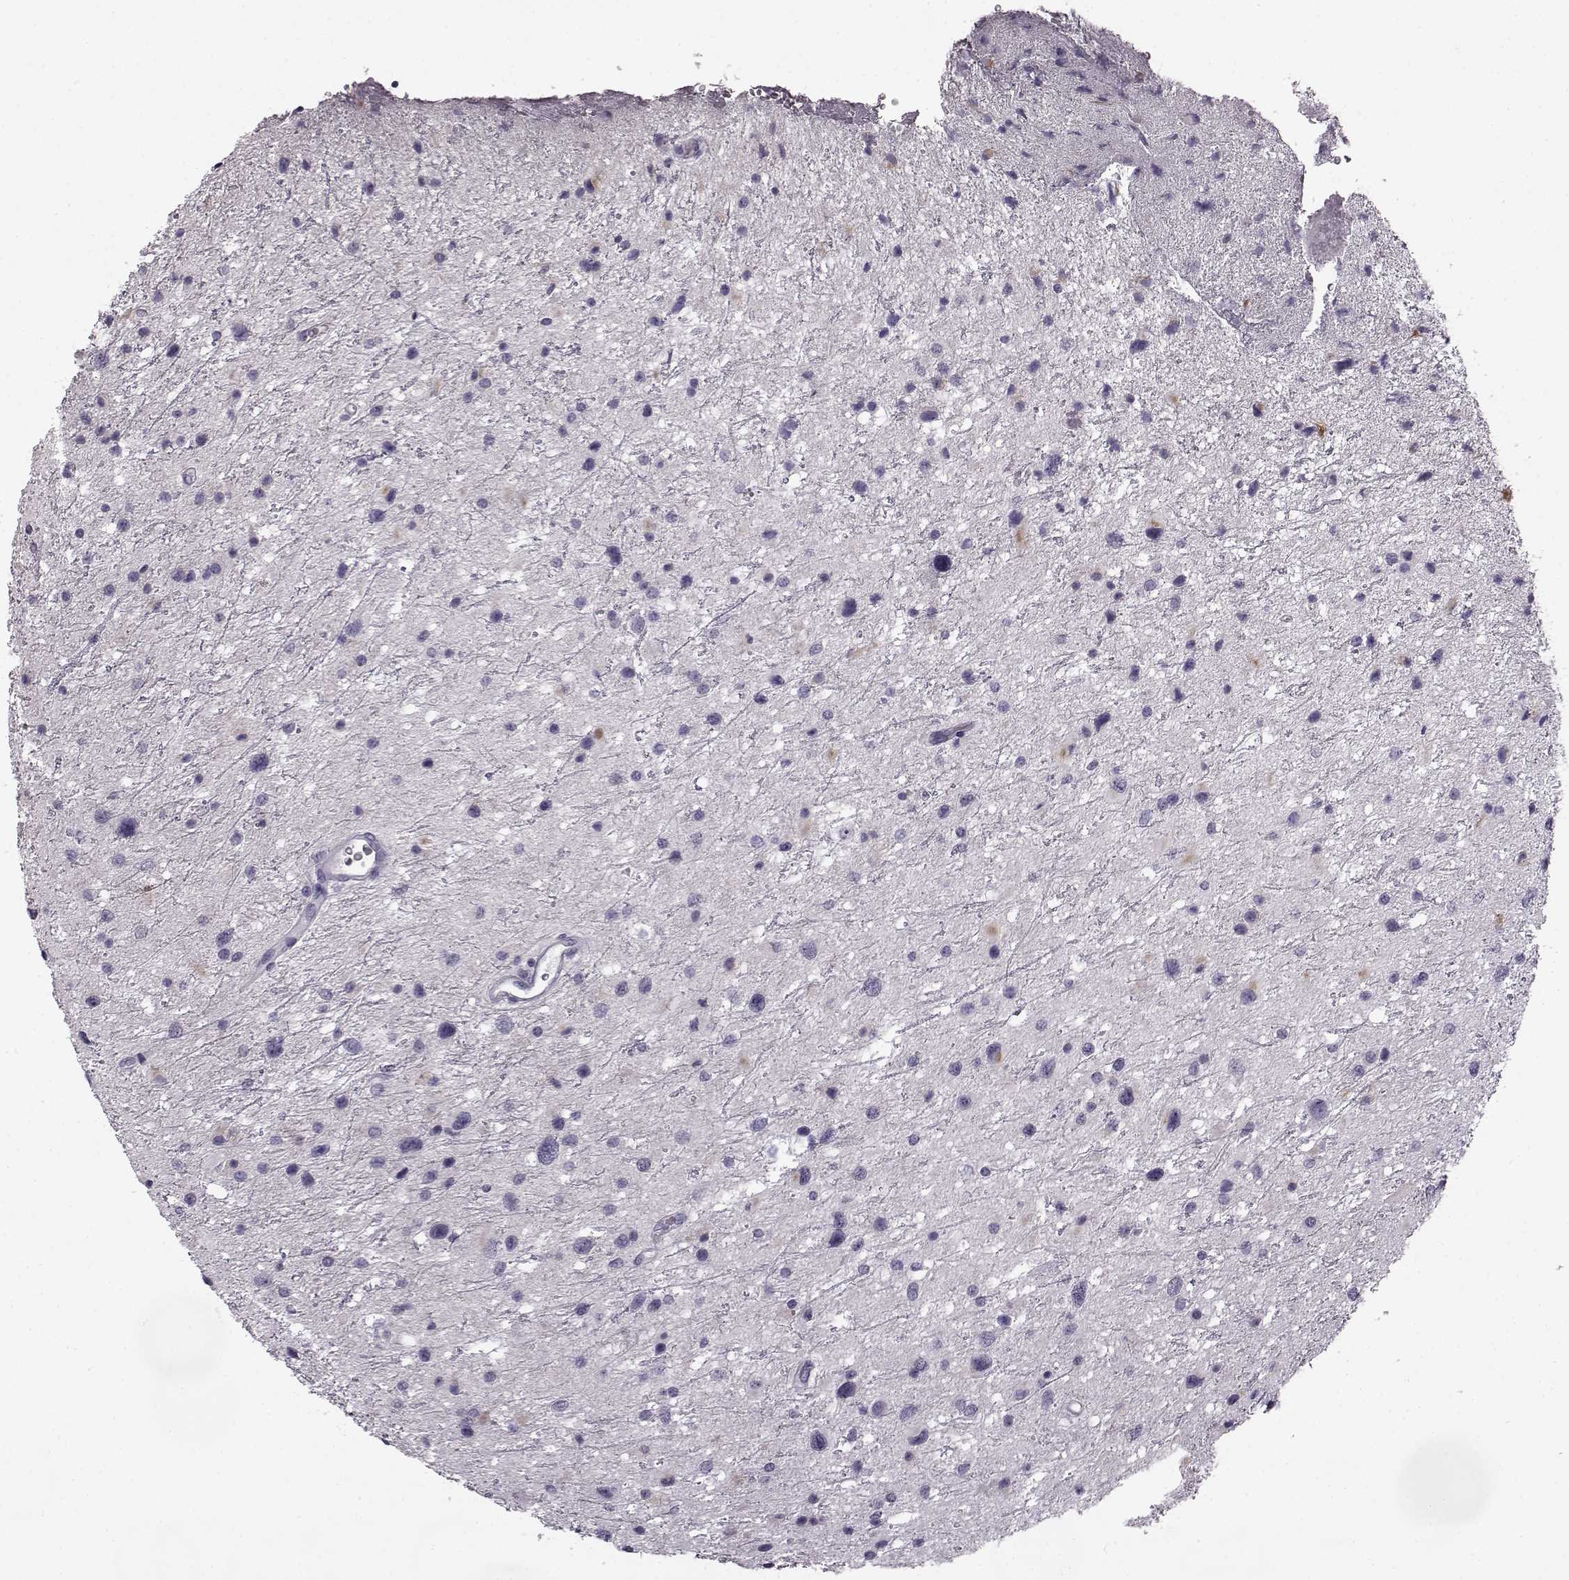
{"staining": {"intensity": "negative", "quantity": "none", "location": "none"}, "tissue": "glioma", "cell_type": "Tumor cells", "image_type": "cancer", "snomed": [{"axis": "morphology", "description": "Glioma, malignant, Low grade"}, {"axis": "topography", "description": "Brain"}], "caption": "This micrograph is of glioma stained with IHC to label a protein in brown with the nuclei are counter-stained blue. There is no positivity in tumor cells. (DAB immunohistochemistry visualized using brightfield microscopy, high magnification).", "gene": "ODAD4", "patient": {"sex": "female", "age": 32}}